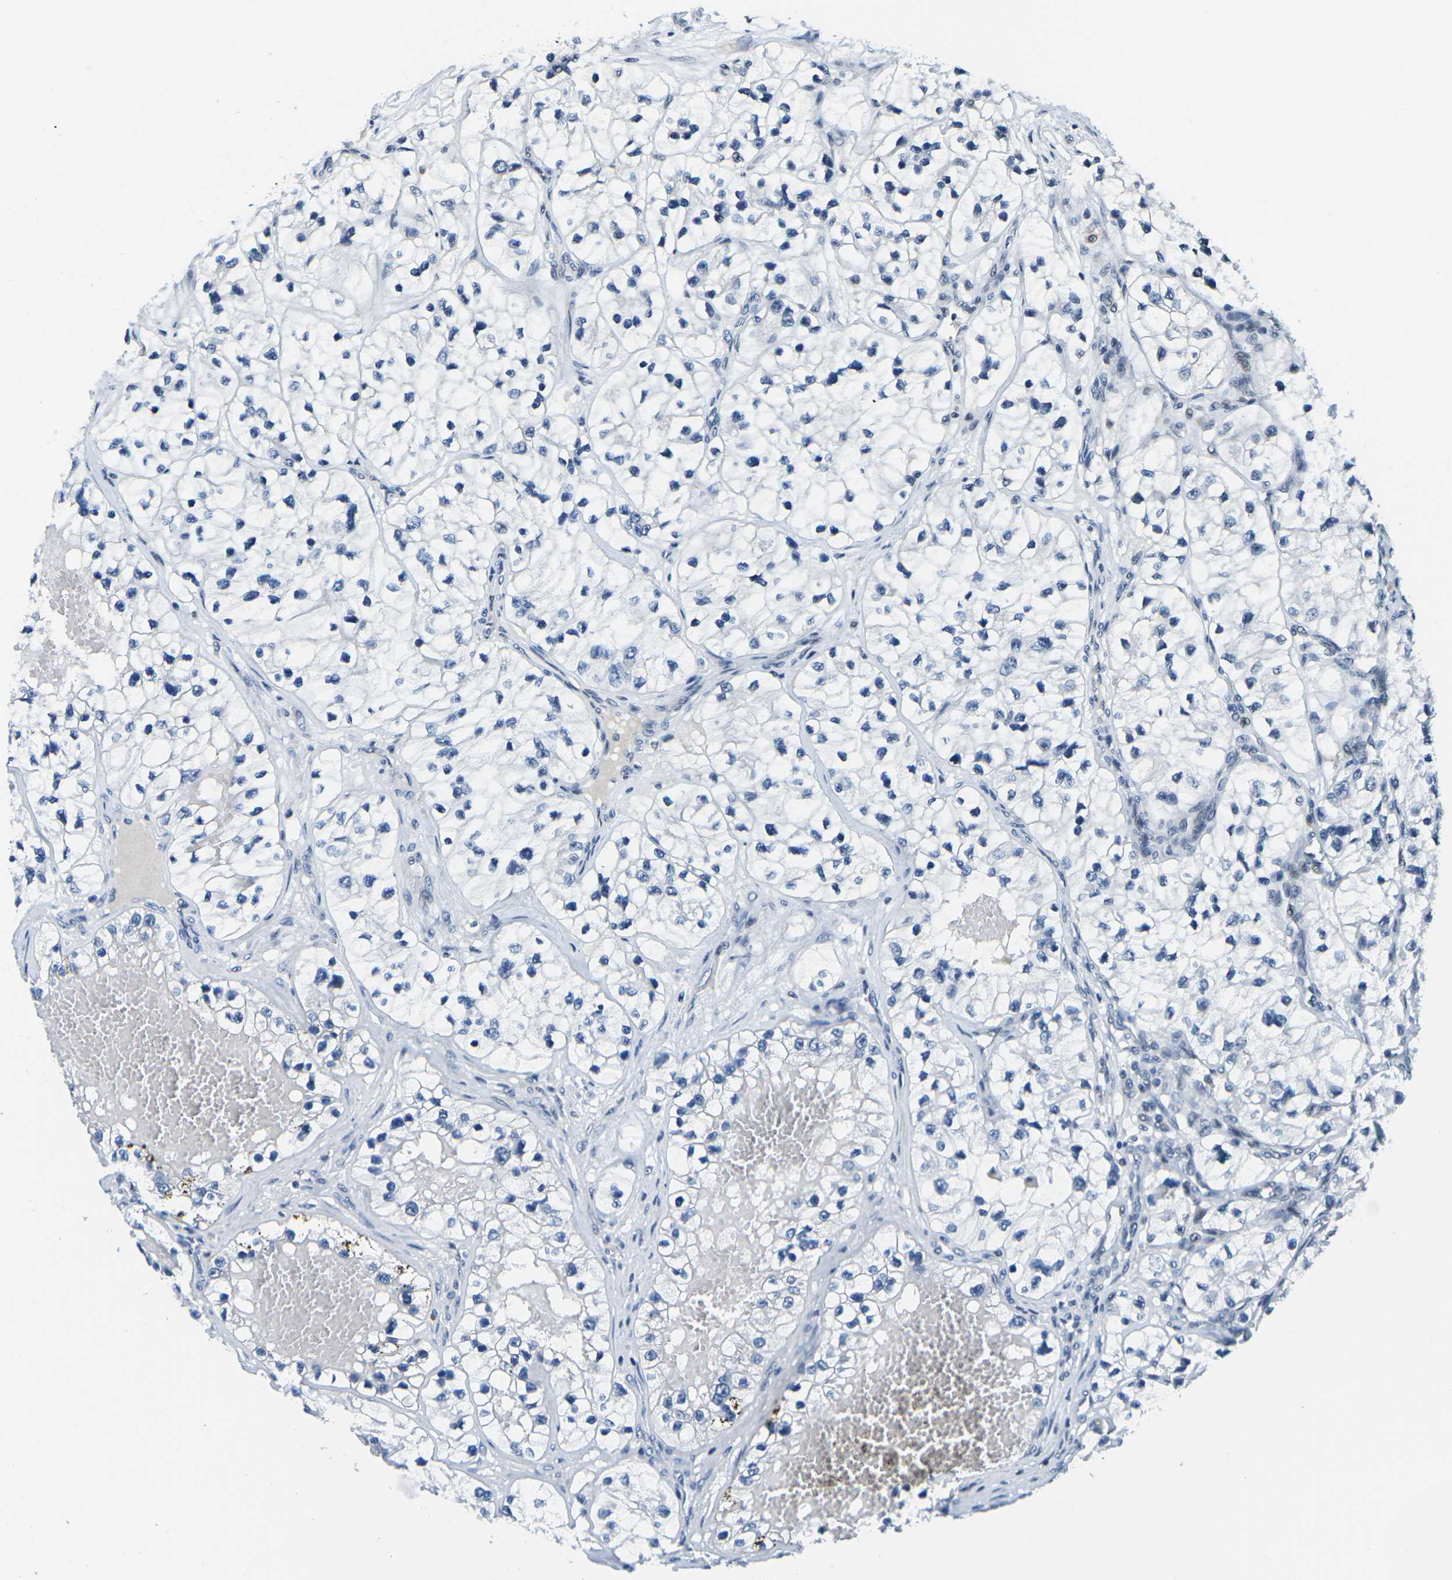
{"staining": {"intensity": "negative", "quantity": "none", "location": "none"}, "tissue": "renal cancer", "cell_type": "Tumor cells", "image_type": "cancer", "snomed": [{"axis": "morphology", "description": "Adenocarcinoma, NOS"}, {"axis": "topography", "description": "Kidney"}], "caption": "Immunohistochemistry photomicrograph of renal cancer stained for a protein (brown), which reveals no expression in tumor cells.", "gene": "PRPF8", "patient": {"sex": "female", "age": 57}}